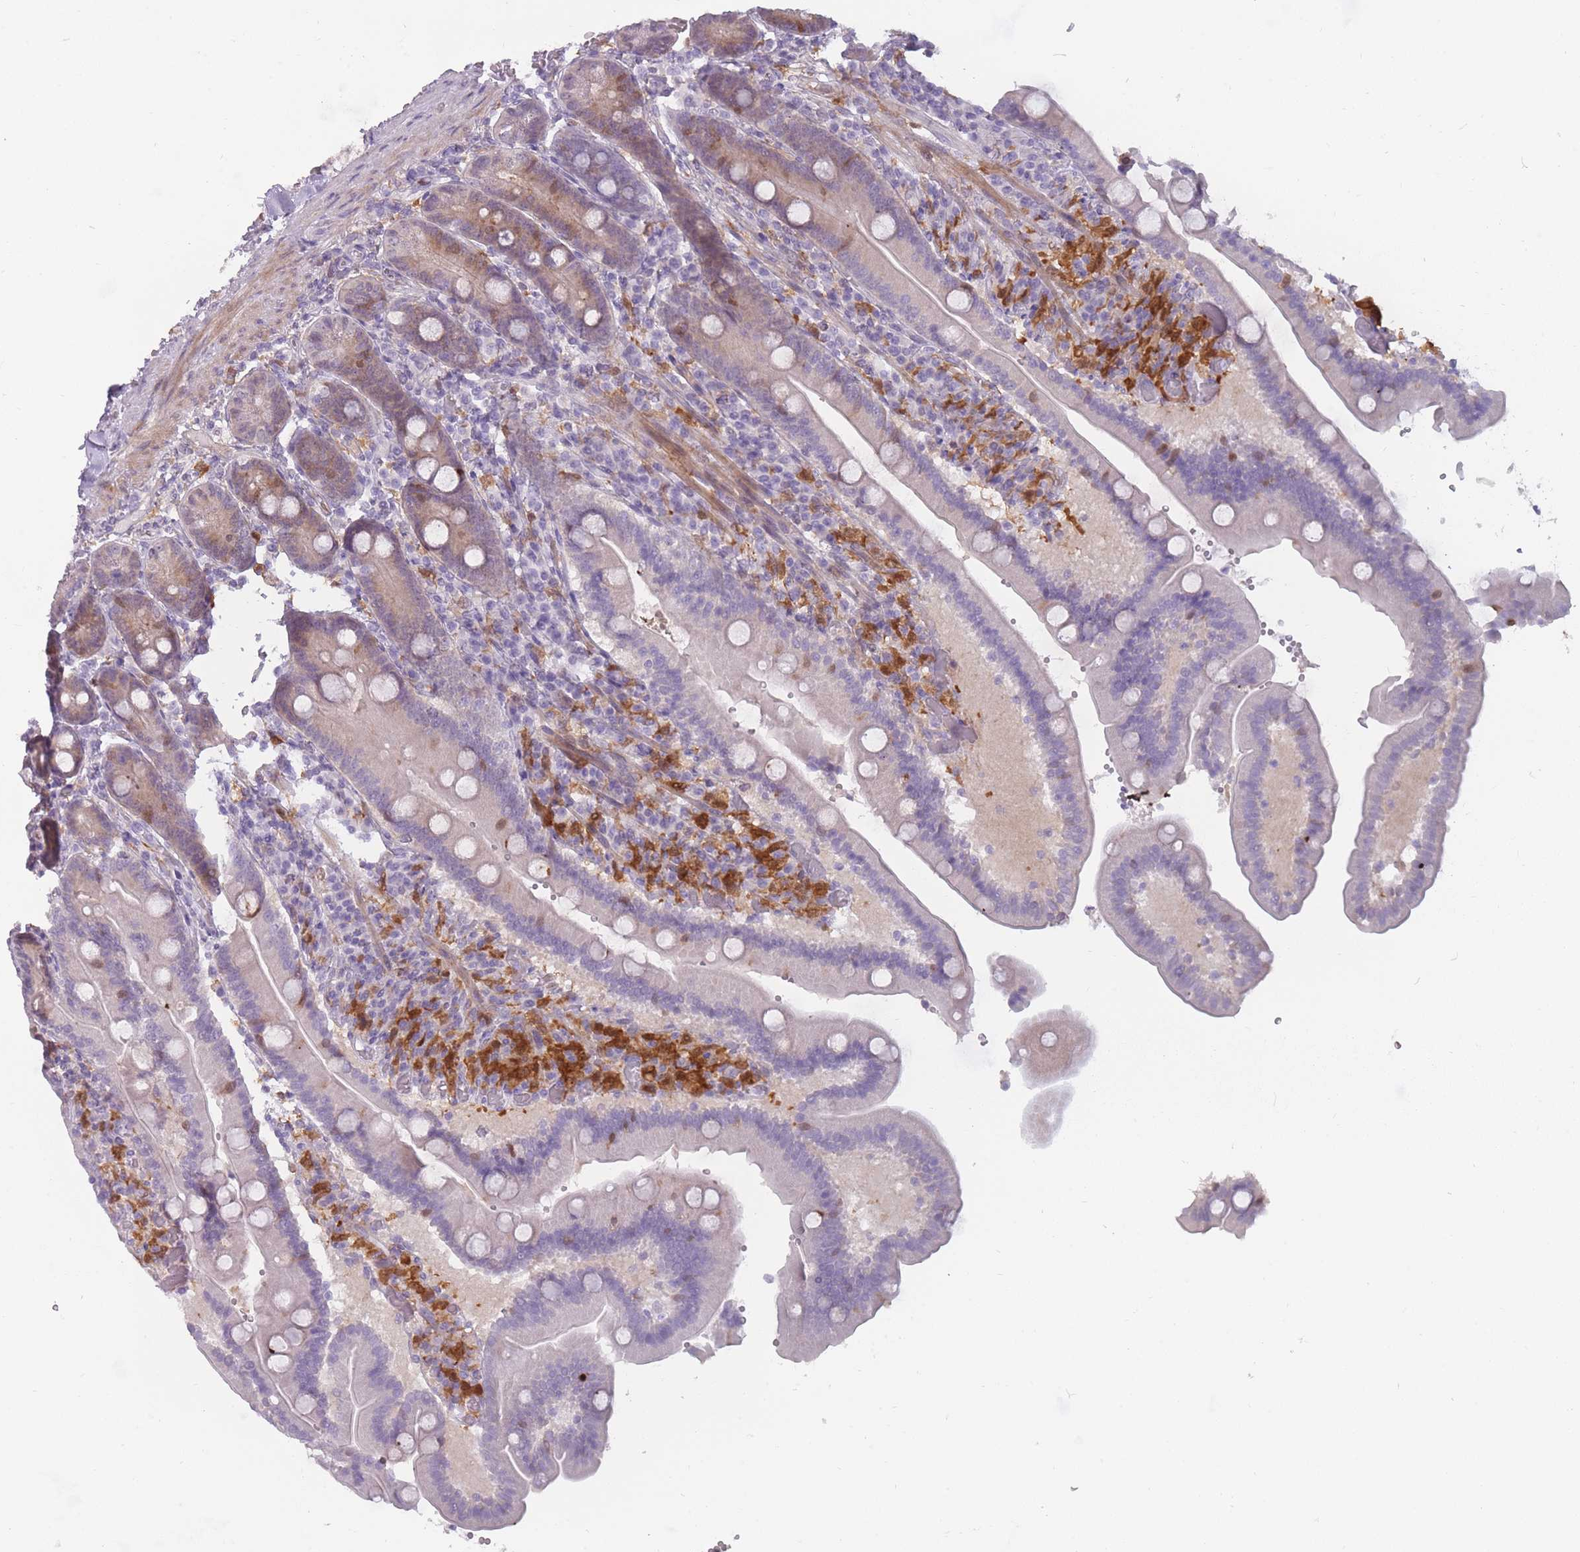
{"staining": {"intensity": "weak", "quantity": "25%-75%", "location": "cytoplasmic/membranous"}, "tissue": "duodenum", "cell_type": "Glandular cells", "image_type": "normal", "snomed": [{"axis": "morphology", "description": "Normal tissue, NOS"}, {"axis": "topography", "description": "Duodenum"}], "caption": "Duodenum stained with a brown dye displays weak cytoplasmic/membranous positive expression in approximately 25%-75% of glandular cells.", "gene": "LGALS9B", "patient": {"sex": "female", "age": 62}}